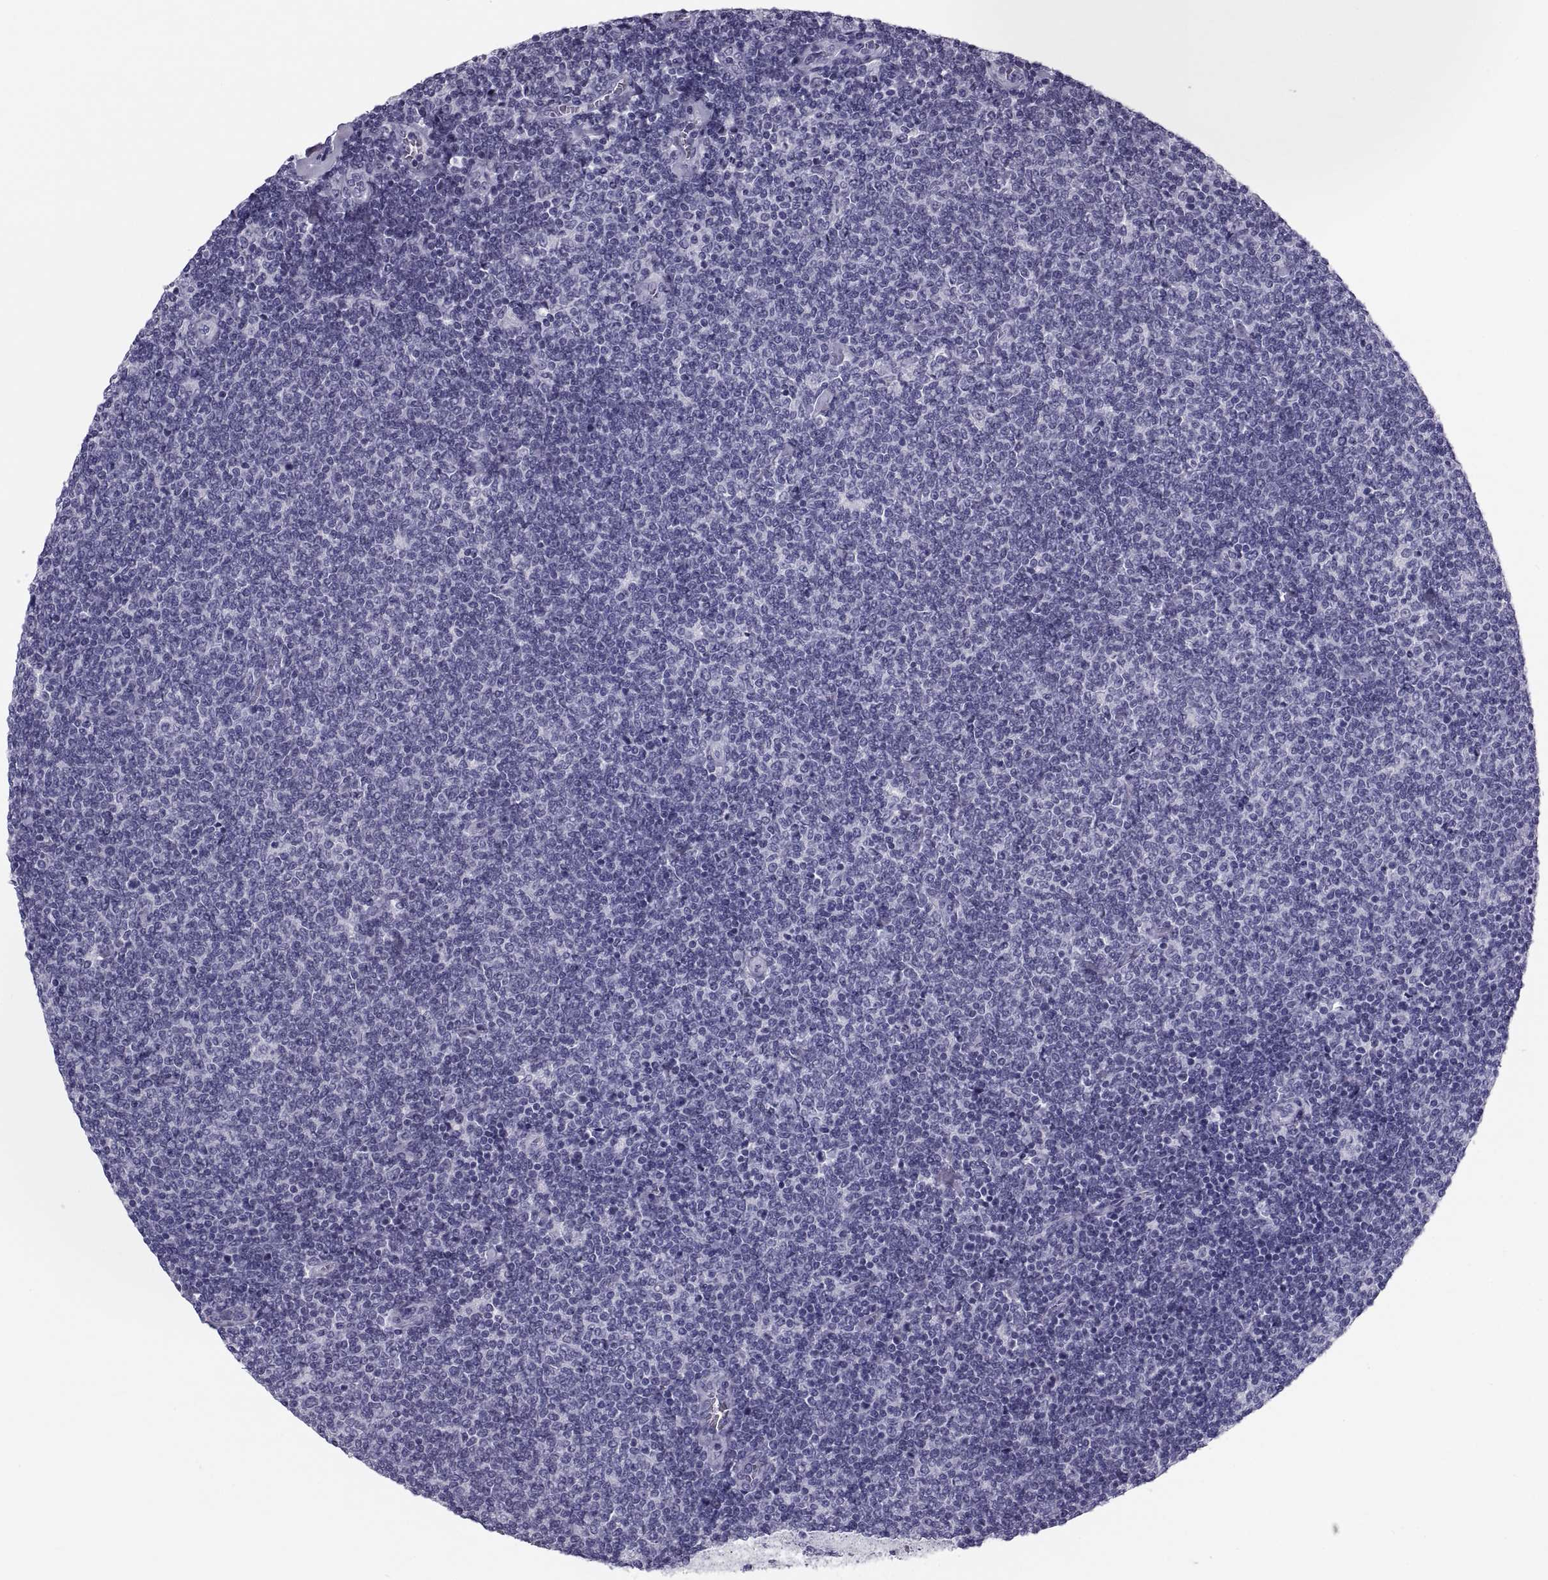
{"staining": {"intensity": "negative", "quantity": "none", "location": "none"}, "tissue": "lymphoma", "cell_type": "Tumor cells", "image_type": "cancer", "snomed": [{"axis": "morphology", "description": "Malignant lymphoma, non-Hodgkin's type, Low grade"}, {"axis": "topography", "description": "Lymph node"}], "caption": "Tumor cells are negative for protein expression in human low-grade malignant lymphoma, non-Hodgkin's type.", "gene": "CRISP1", "patient": {"sex": "male", "age": 52}}